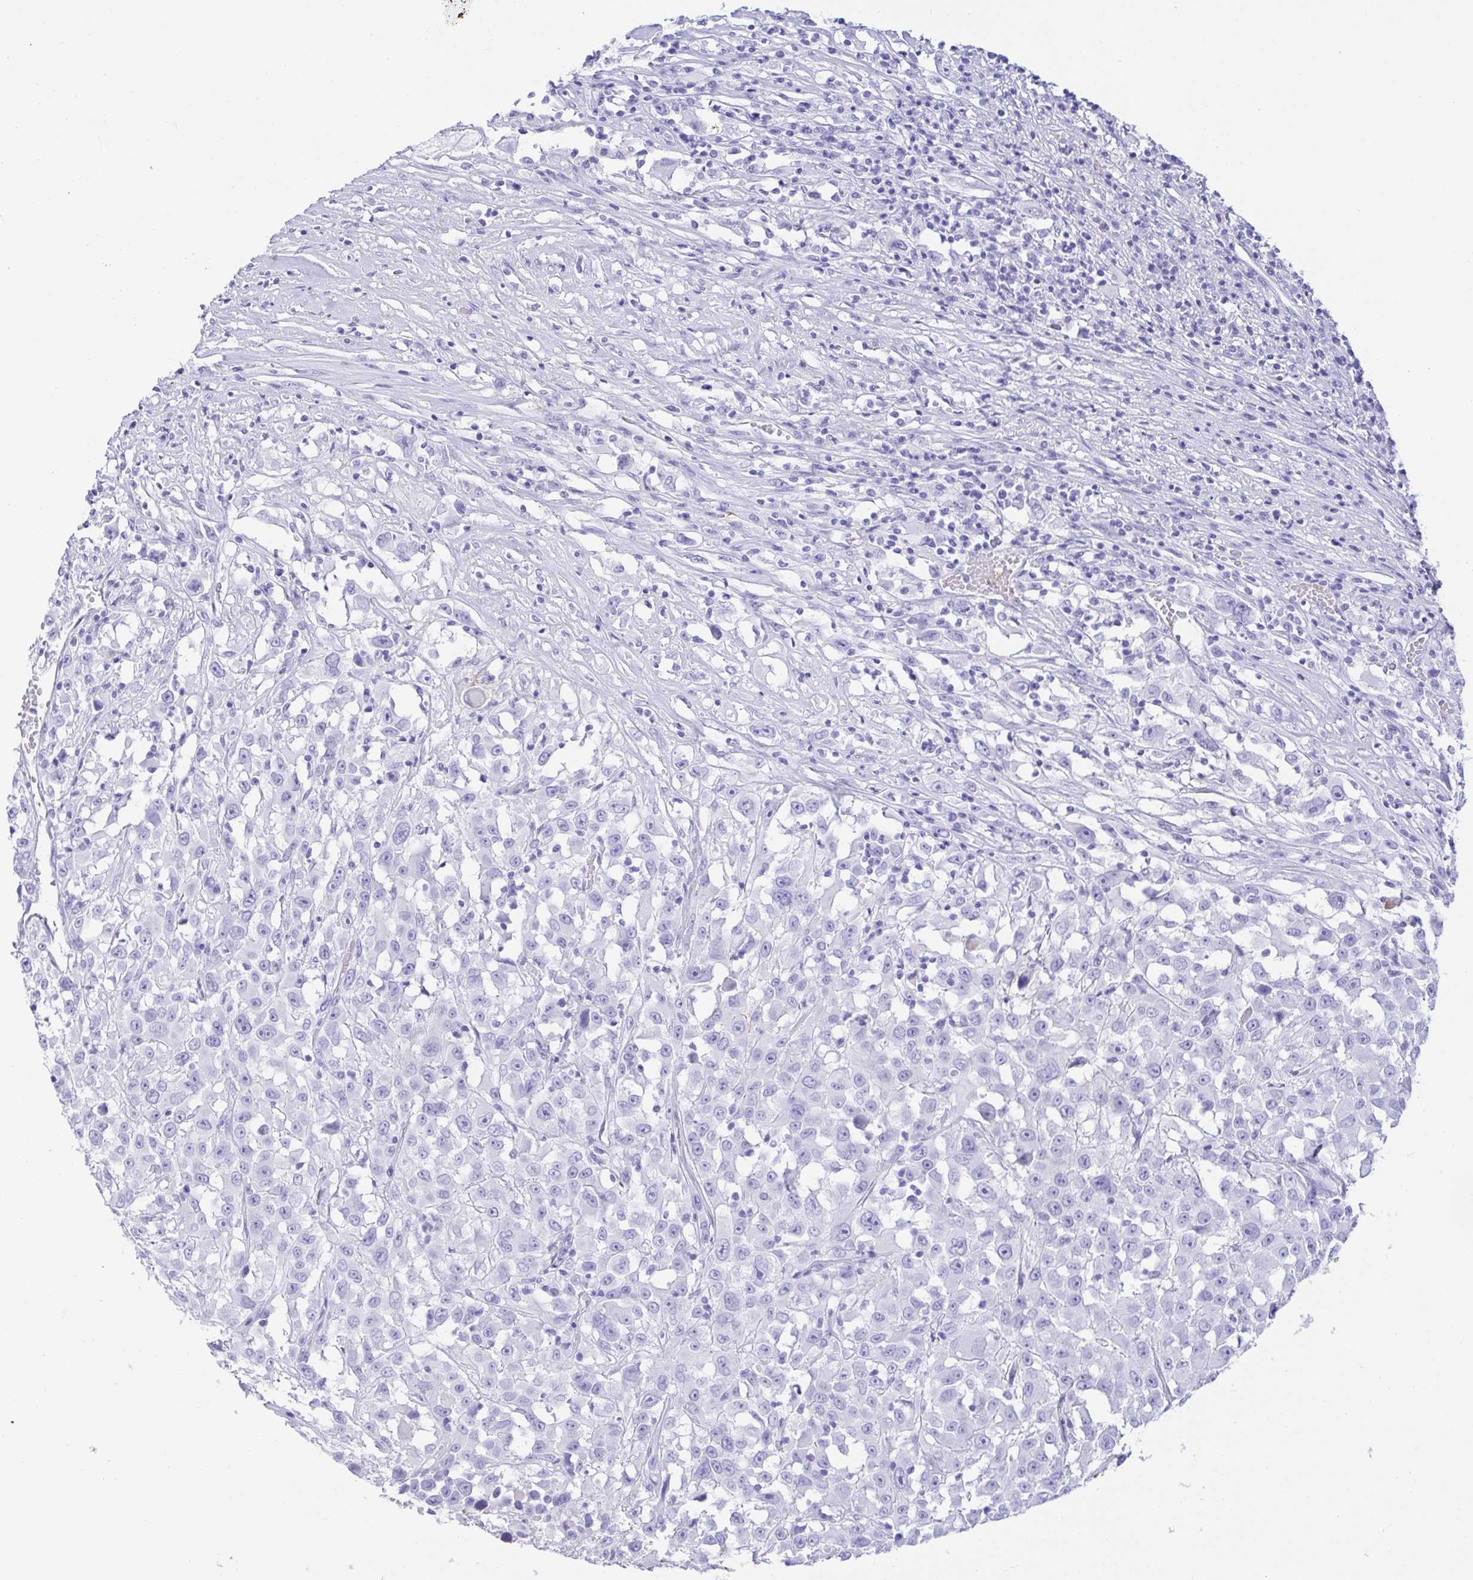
{"staining": {"intensity": "negative", "quantity": "none", "location": "none"}, "tissue": "melanoma", "cell_type": "Tumor cells", "image_type": "cancer", "snomed": [{"axis": "morphology", "description": "Malignant melanoma, Metastatic site"}, {"axis": "topography", "description": "Soft tissue"}], "caption": "This is an IHC photomicrograph of malignant melanoma (metastatic site). There is no expression in tumor cells.", "gene": "GKN1", "patient": {"sex": "male", "age": 50}}